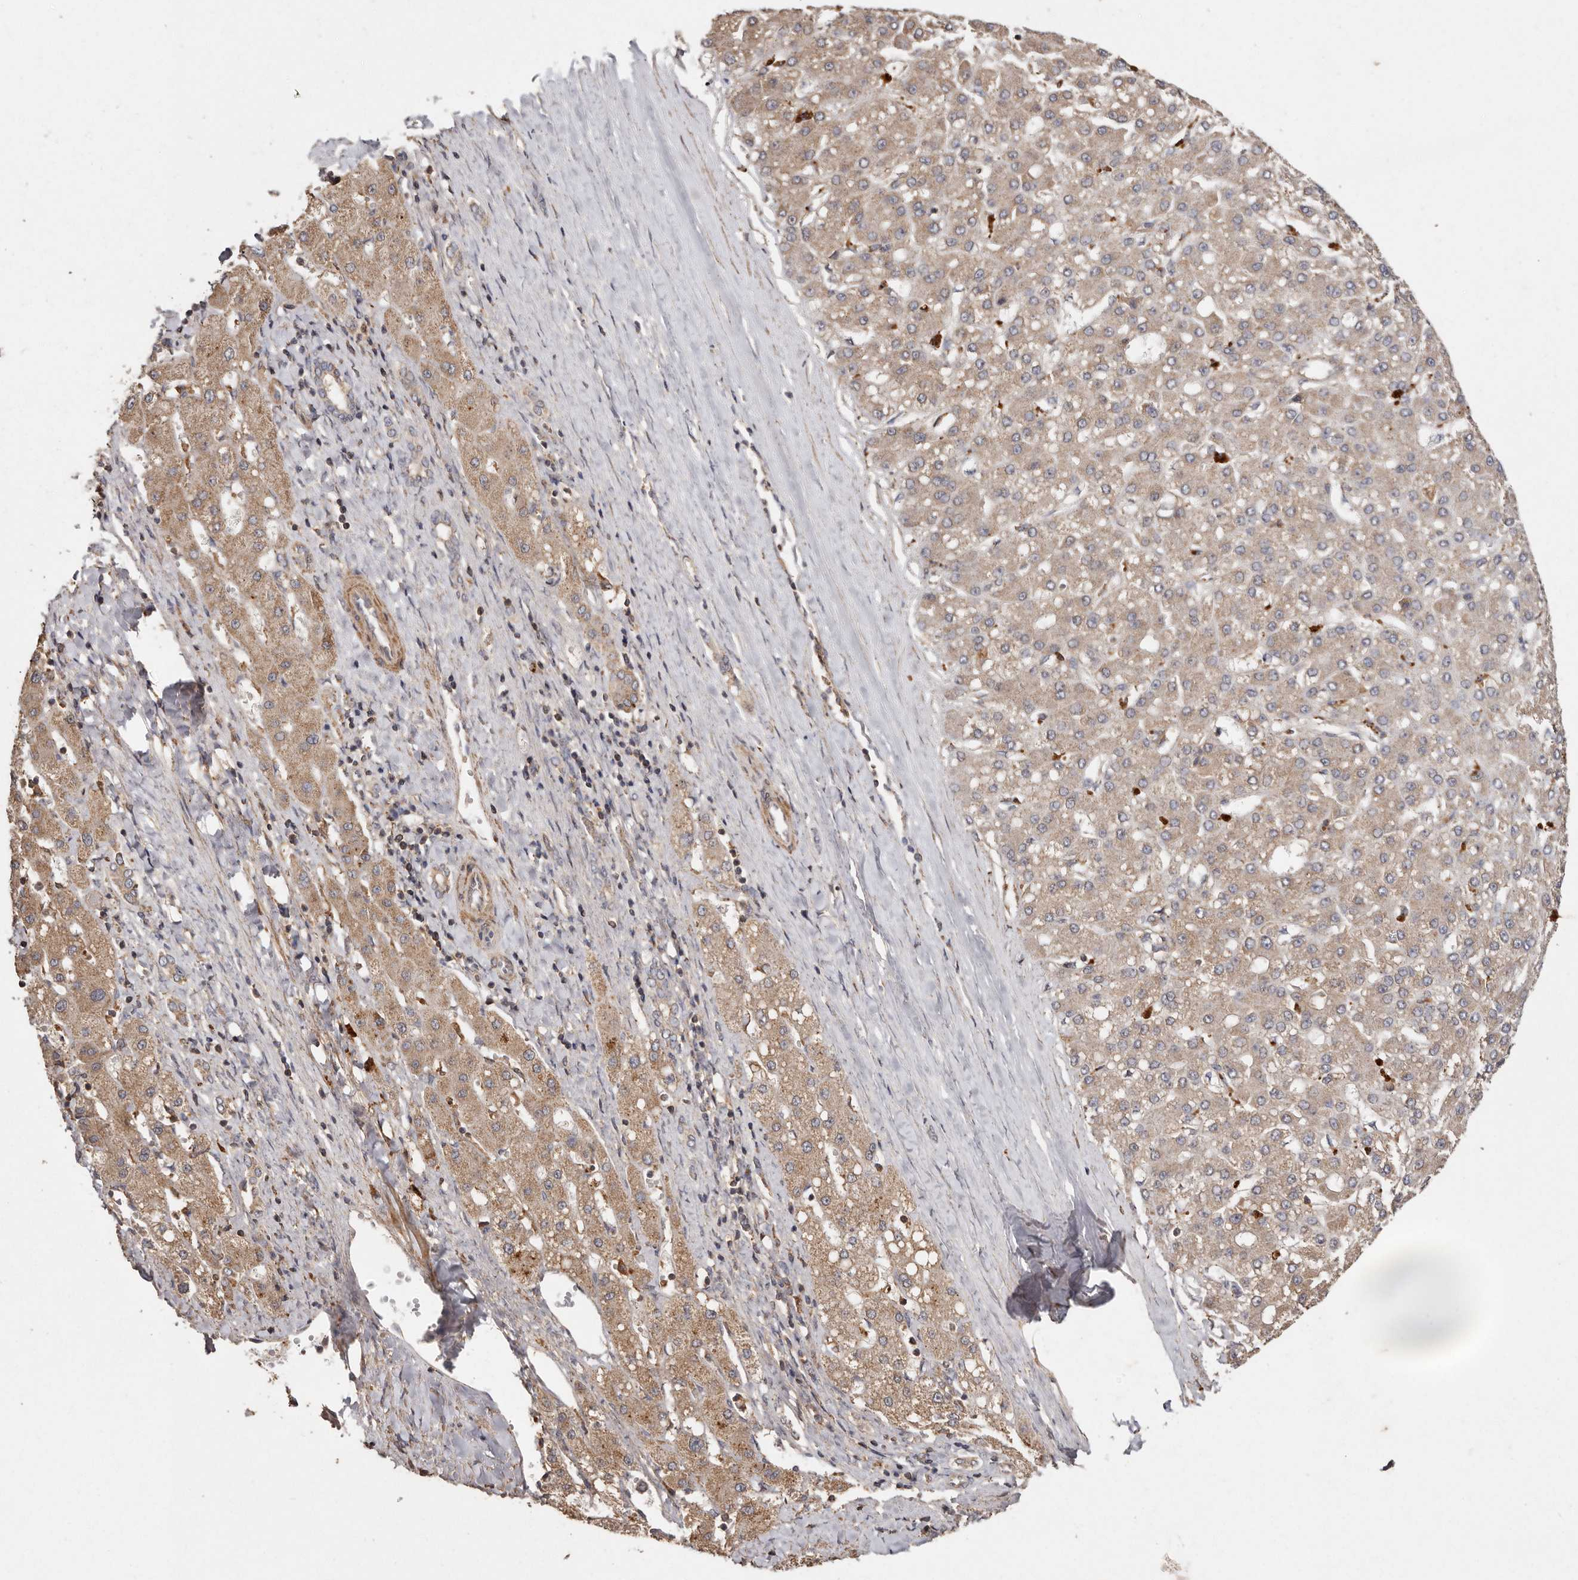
{"staining": {"intensity": "weak", "quantity": ">75%", "location": "cytoplasmic/membranous"}, "tissue": "liver cancer", "cell_type": "Tumor cells", "image_type": "cancer", "snomed": [{"axis": "morphology", "description": "Carcinoma, Hepatocellular, NOS"}, {"axis": "topography", "description": "Liver"}], "caption": "The histopathology image exhibits immunohistochemical staining of liver cancer (hepatocellular carcinoma). There is weak cytoplasmic/membranous positivity is identified in about >75% of tumor cells.", "gene": "RWDD1", "patient": {"sex": "male", "age": 67}}